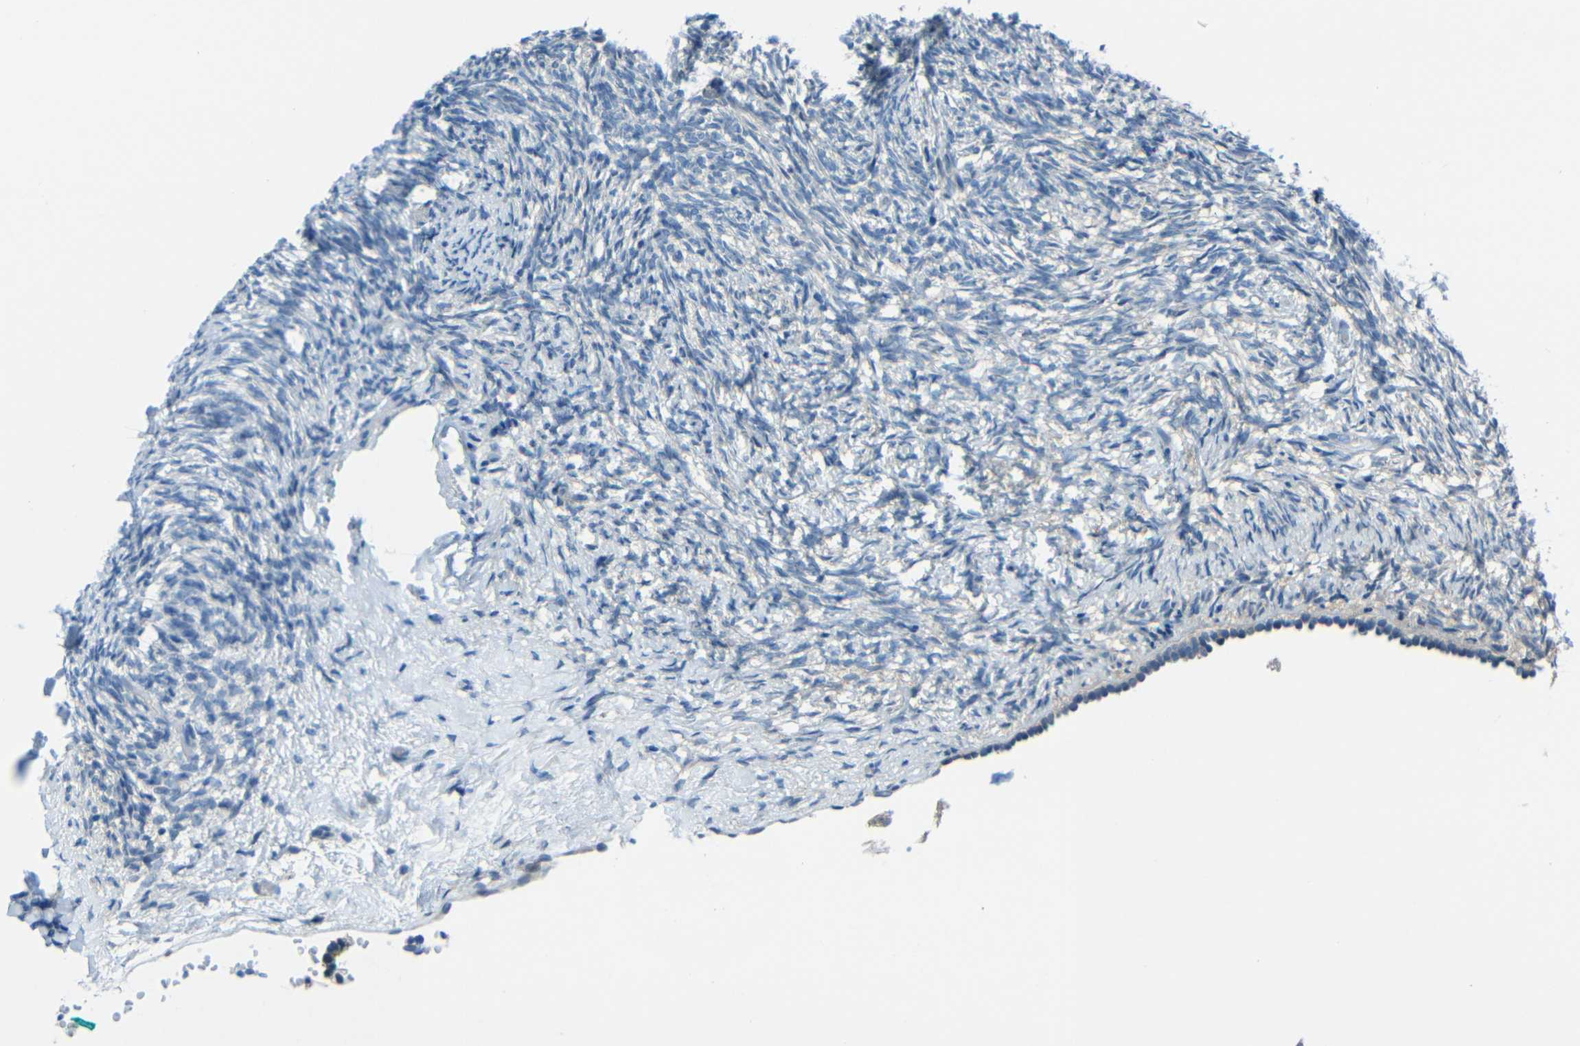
{"staining": {"intensity": "negative", "quantity": "none", "location": "none"}, "tissue": "ovary", "cell_type": "Ovarian stroma cells", "image_type": "normal", "snomed": [{"axis": "morphology", "description": "Normal tissue, NOS"}, {"axis": "topography", "description": "Ovary"}], "caption": "This is an IHC micrograph of normal human ovary. There is no staining in ovarian stroma cells.", "gene": "ANKRD22", "patient": {"sex": "female", "age": 60}}